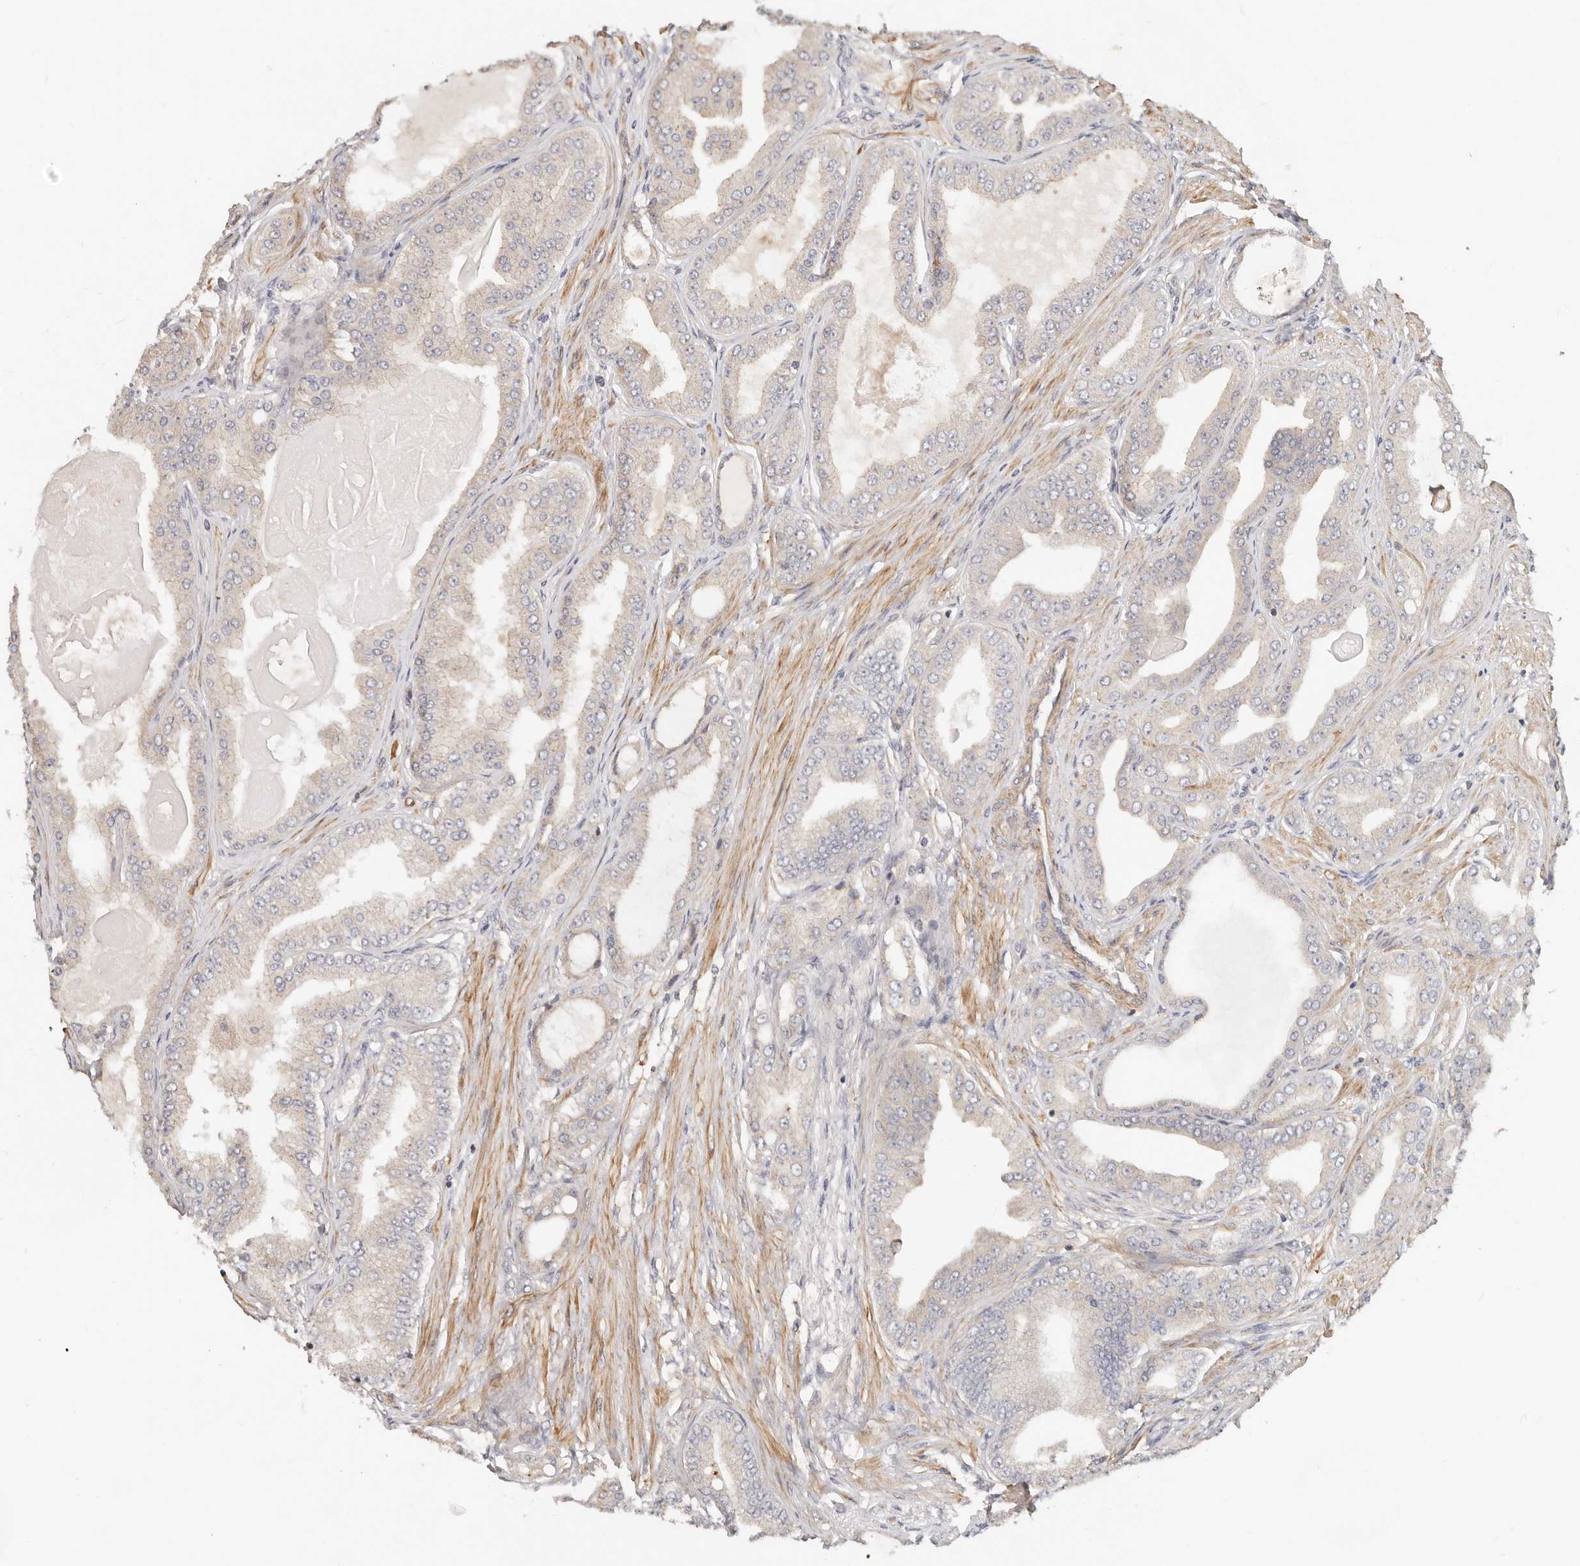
{"staining": {"intensity": "negative", "quantity": "none", "location": "none"}, "tissue": "prostate cancer", "cell_type": "Tumor cells", "image_type": "cancer", "snomed": [{"axis": "morphology", "description": "Adenocarcinoma, High grade"}, {"axis": "topography", "description": "Prostate"}], "caption": "Prostate cancer (high-grade adenocarcinoma) stained for a protein using IHC shows no expression tumor cells.", "gene": "ZRANB1", "patient": {"sex": "male", "age": 60}}